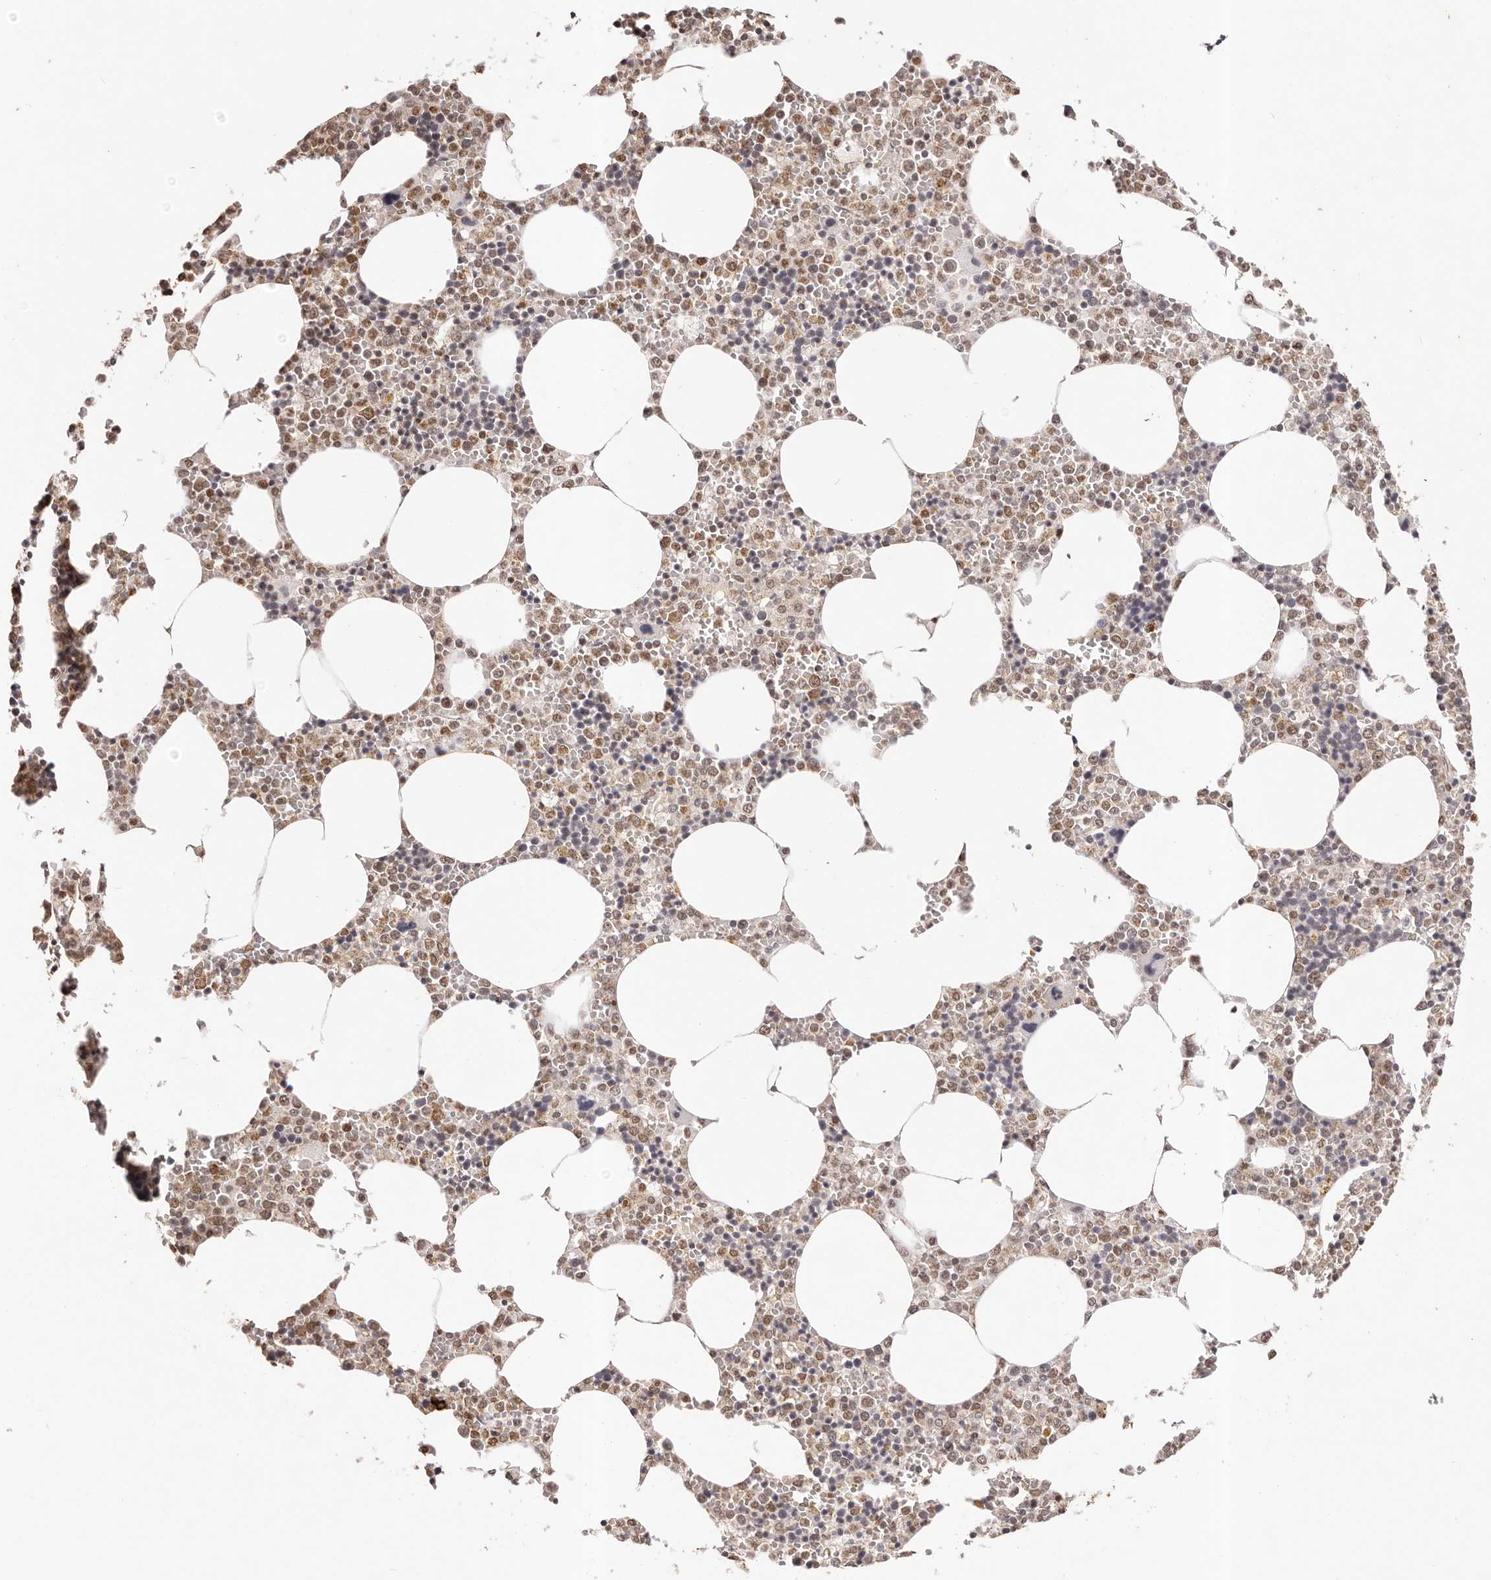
{"staining": {"intensity": "strong", "quantity": ">75%", "location": "nuclear"}, "tissue": "bone marrow", "cell_type": "Hematopoietic cells", "image_type": "normal", "snomed": [{"axis": "morphology", "description": "Normal tissue, NOS"}, {"axis": "topography", "description": "Bone marrow"}], "caption": "The micrograph displays immunohistochemical staining of benign bone marrow. There is strong nuclear positivity is identified in approximately >75% of hematopoietic cells. The staining was performed using DAB (3,3'-diaminobenzidine), with brown indicating positive protein expression. Nuclei are stained blue with hematoxylin.", "gene": "RPS6KA5", "patient": {"sex": "male", "age": 70}}